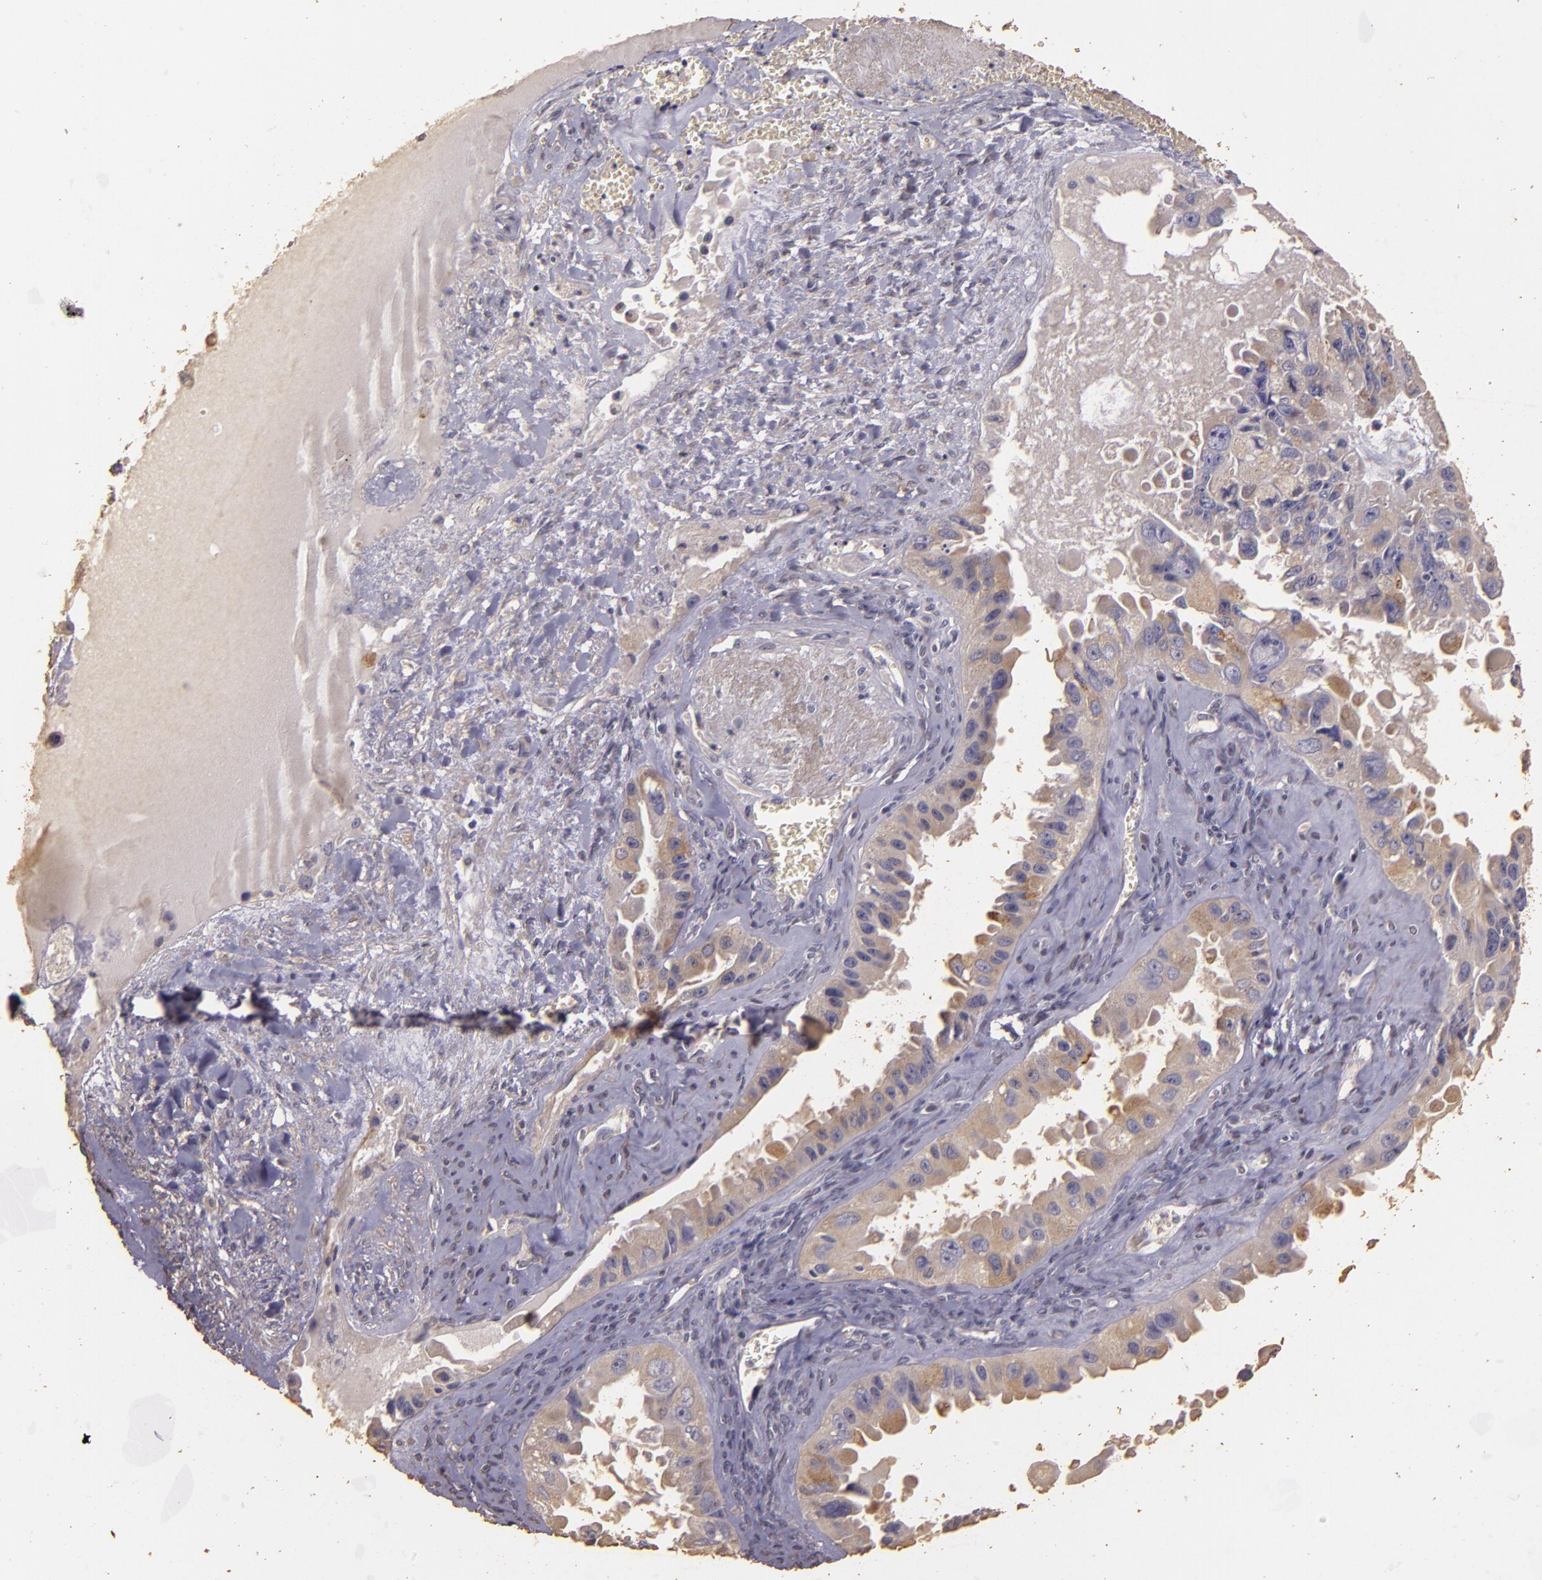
{"staining": {"intensity": "weak", "quantity": ">75%", "location": "cytoplasmic/membranous"}, "tissue": "ovarian cancer", "cell_type": "Tumor cells", "image_type": "cancer", "snomed": [{"axis": "morphology", "description": "Carcinoma, endometroid"}, {"axis": "topography", "description": "Ovary"}], "caption": "Ovarian cancer (endometroid carcinoma) stained with DAB (3,3'-diaminobenzidine) immunohistochemistry shows low levels of weak cytoplasmic/membranous expression in approximately >75% of tumor cells. The staining was performed using DAB (3,3'-diaminobenzidine), with brown indicating positive protein expression. Nuclei are stained blue with hematoxylin.", "gene": "BCL2L13", "patient": {"sex": "female", "age": 85}}